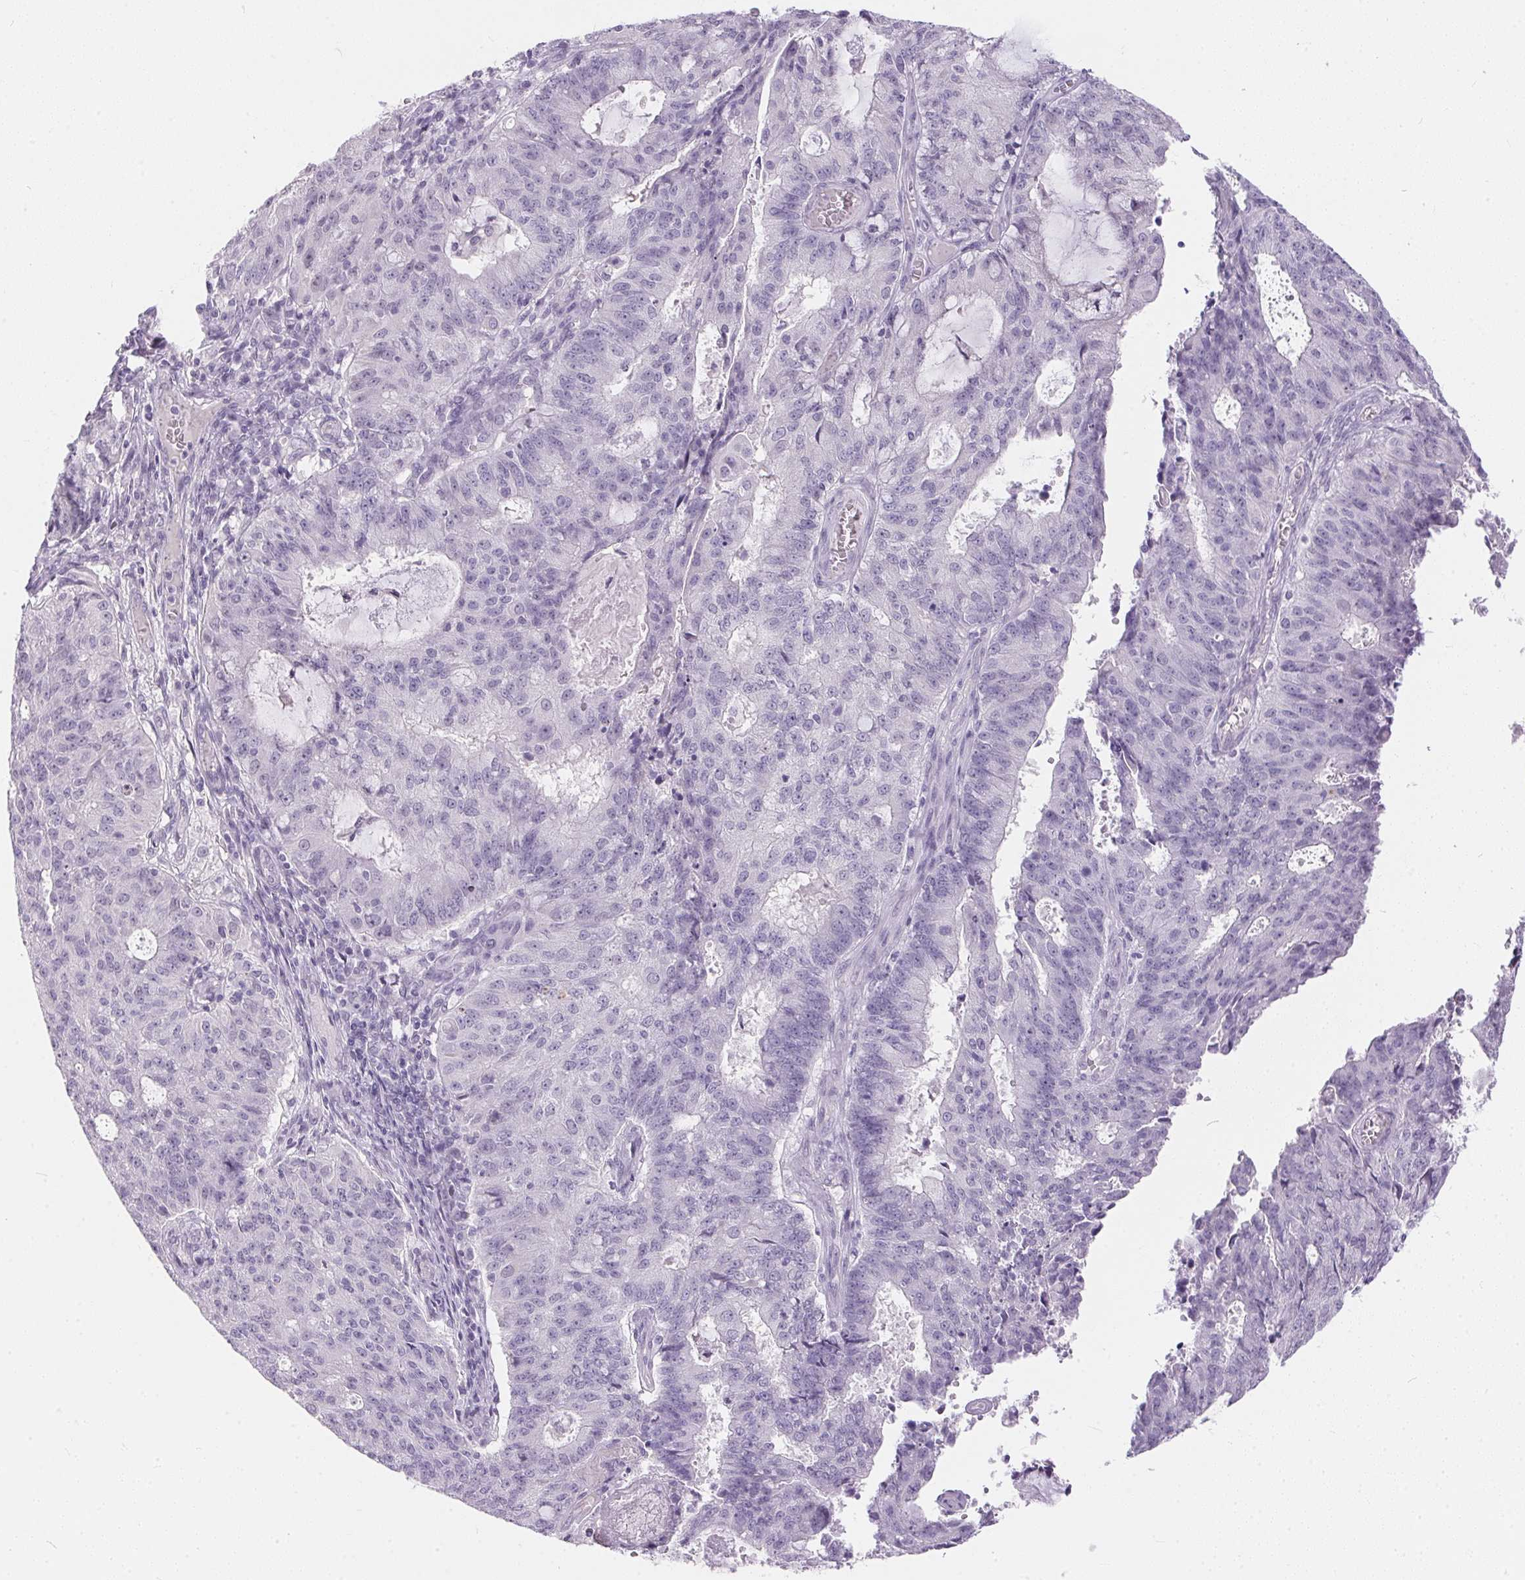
{"staining": {"intensity": "negative", "quantity": "none", "location": "none"}, "tissue": "endometrial cancer", "cell_type": "Tumor cells", "image_type": "cancer", "snomed": [{"axis": "morphology", "description": "Adenocarcinoma, NOS"}, {"axis": "topography", "description": "Endometrium"}], "caption": "Protein analysis of endometrial adenocarcinoma demonstrates no significant staining in tumor cells.", "gene": "GBP6", "patient": {"sex": "female", "age": 82}}